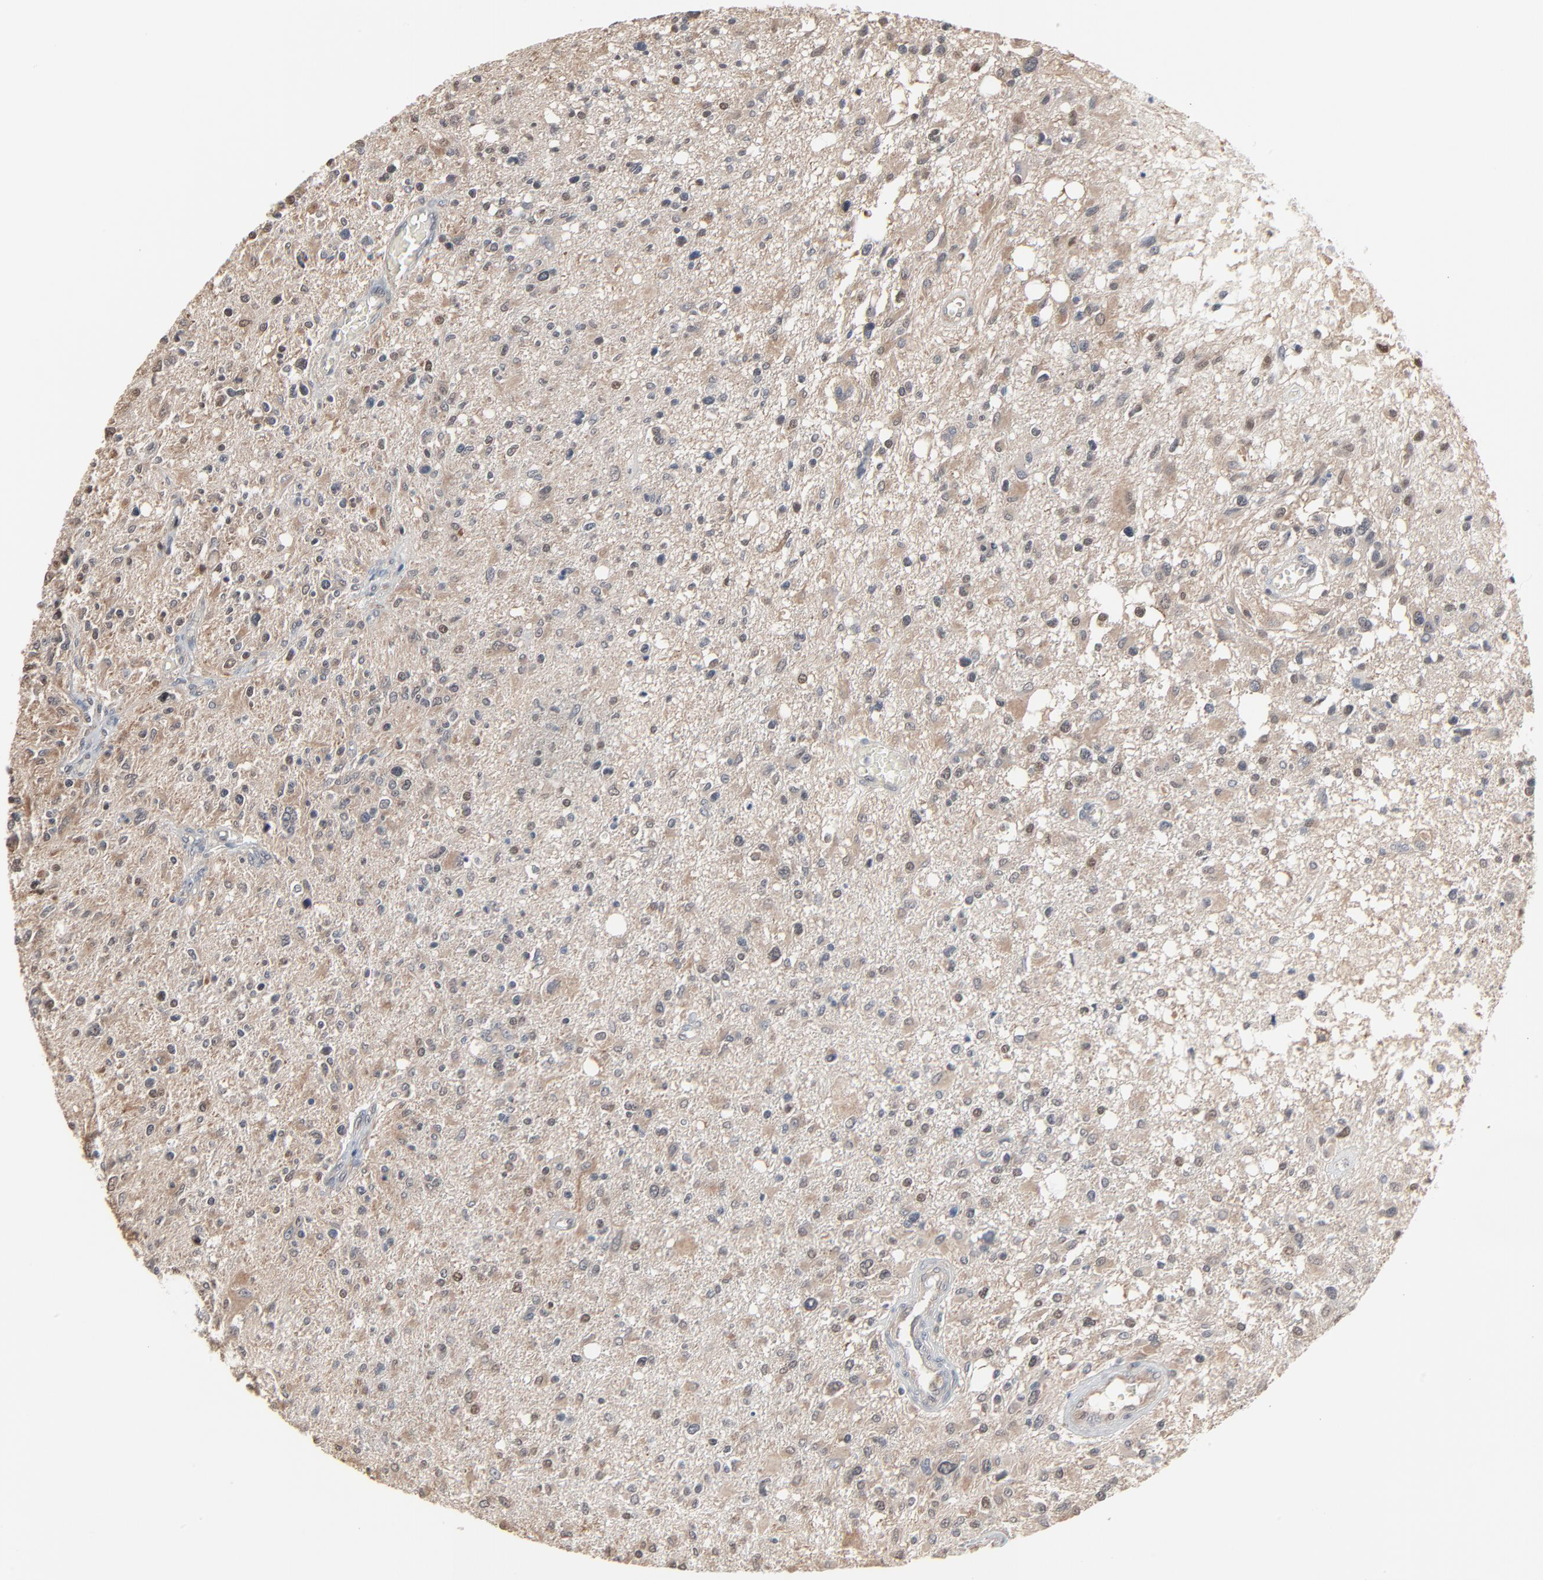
{"staining": {"intensity": "weak", "quantity": "25%-75%", "location": "cytoplasmic/membranous,nuclear"}, "tissue": "glioma", "cell_type": "Tumor cells", "image_type": "cancer", "snomed": [{"axis": "morphology", "description": "Glioma, malignant, High grade"}, {"axis": "topography", "description": "Cerebral cortex"}], "caption": "Protein expression analysis of human high-grade glioma (malignant) reveals weak cytoplasmic/membranous and nuclear expression in approximately 25%-75% of tumor cells.", "gene": "CCT5", "patient": {"sex": "male", "age": 76}}